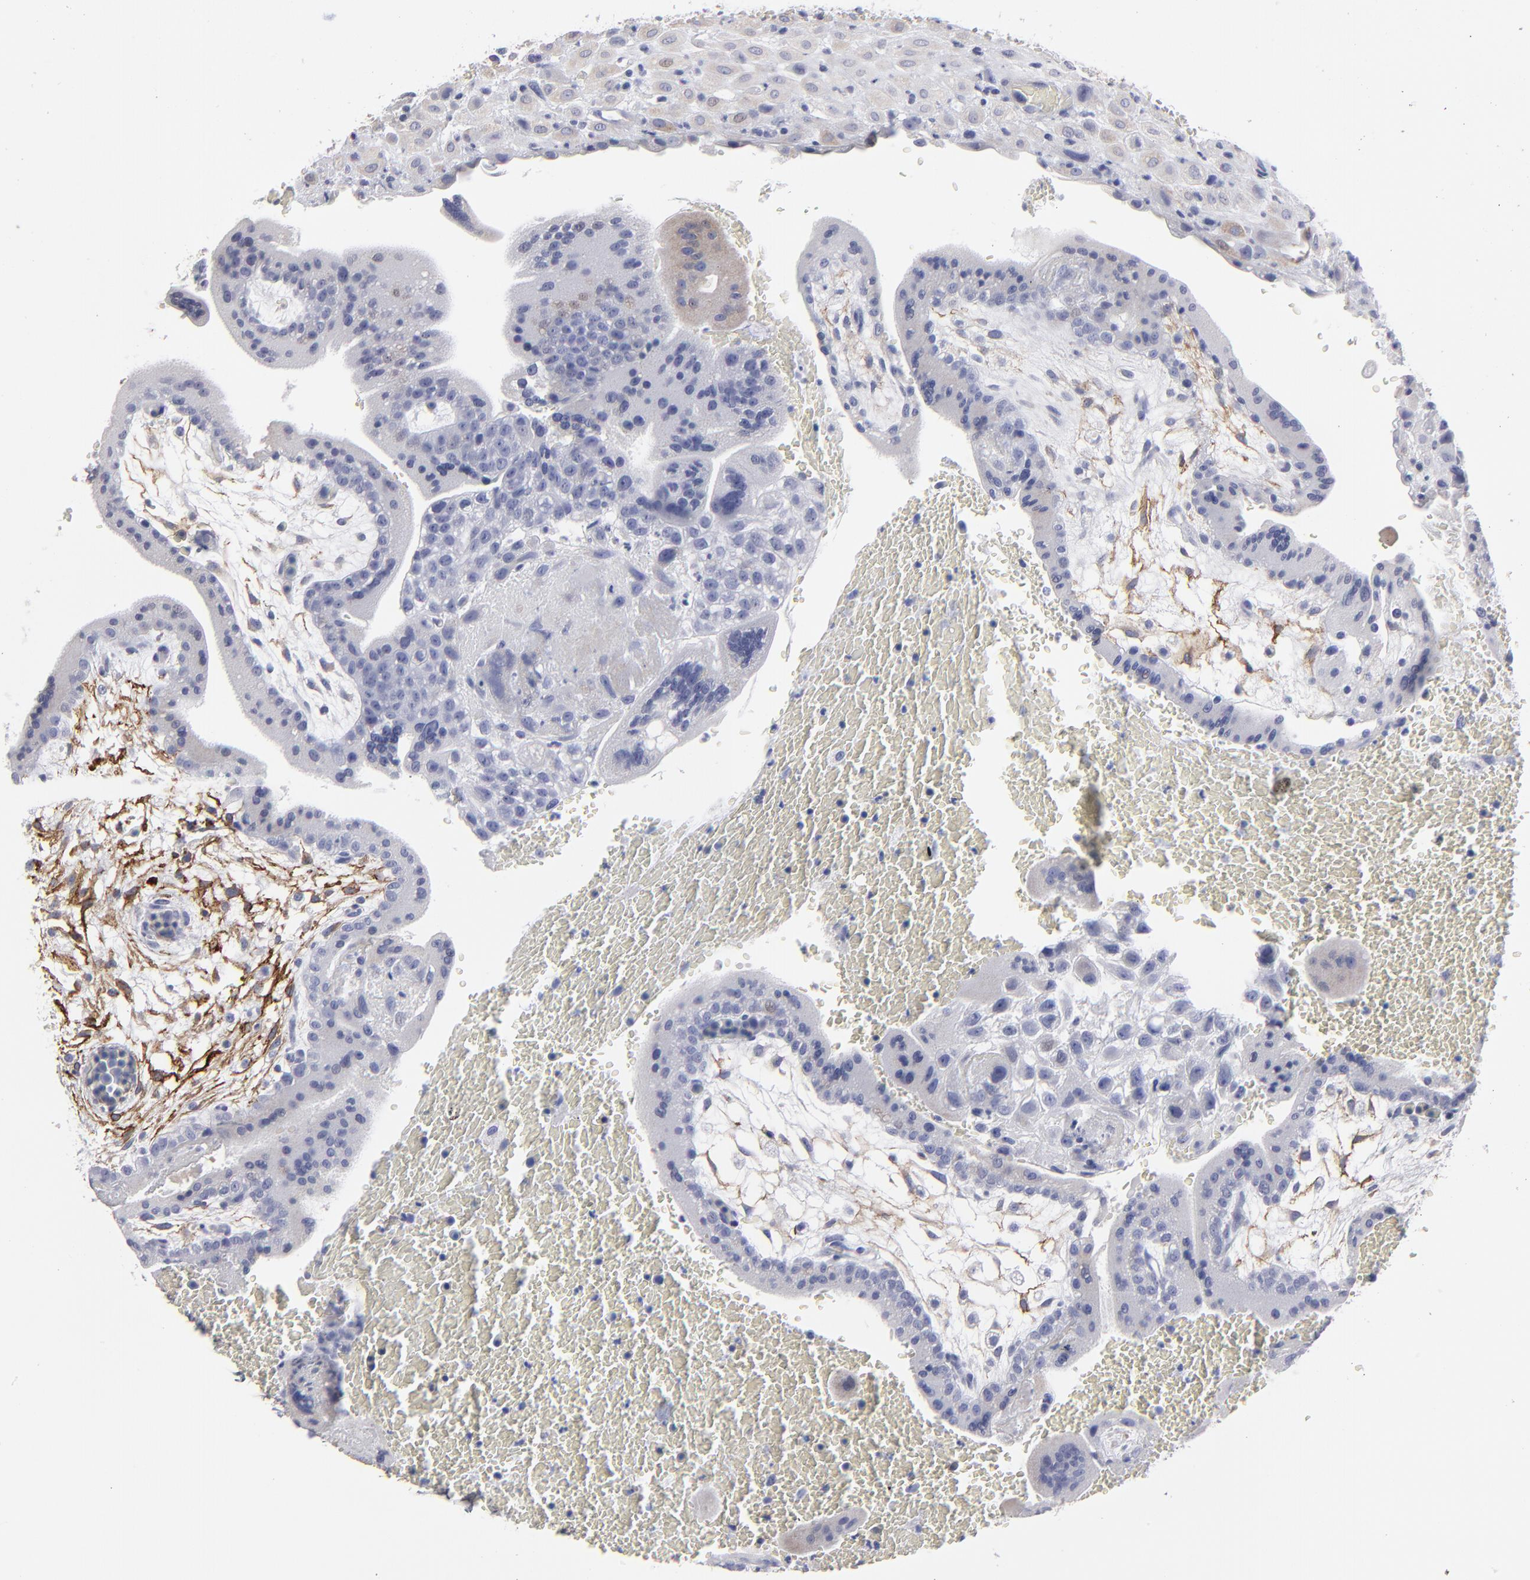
{"staining": {"intensity": "weak", "quantity": "<25%", "location": "cytoplasmic/membranous"}, "tissue": "placenta", "cell_type": "Decidual cells", "image_type": "normal", "snomed": [{"axis": "morphology", "description": "Normal tissue, NOS"}, {"axis": "topography", "description": "Placenta"}], "caption": "This is a histopathology image of immunohistochemistry staining of unremarkable placenta, which shows no positivity in decidual cells.", "gene": "CADM3", "patient": {"sex": "female", "age": 35}}